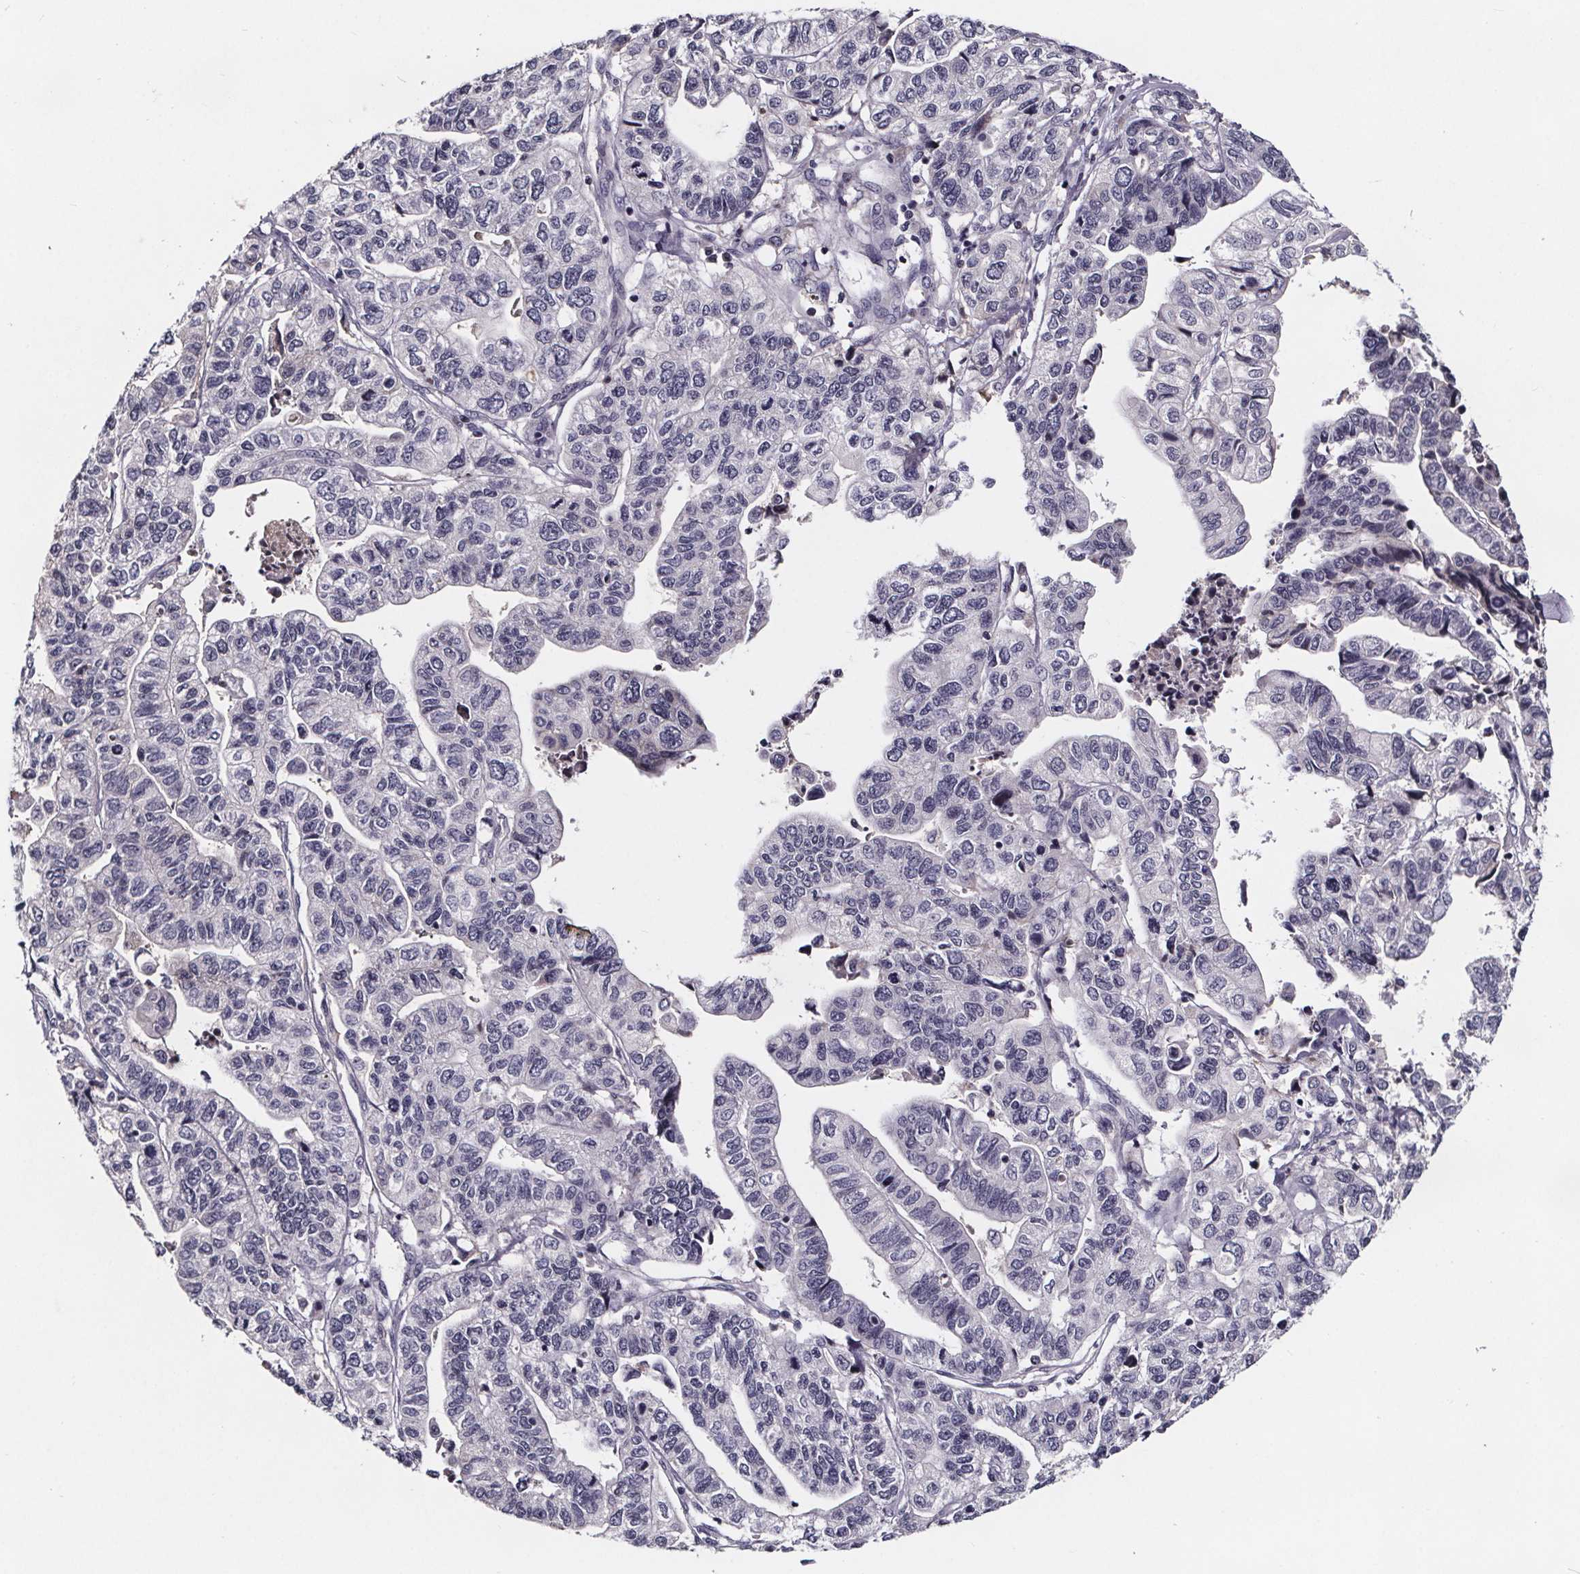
{"staining": {"intensity": "negative", "quantity": "none", "location": "none"}, "tissue": "stomach cancer", "cell_type": "Tumor cells", "image_type": "cancer", "snomed": [{"axis": "morphology", "description": "Adenocarcinoma, NOS"}, {"axis": "topography", "description": "Stomach, upper"}], "caption": "Tumor cells show no significant protein positivity in stomach adenocarcinoma.", "gene": "NPHP4", "patient": {"sex": "female", "age": 67}}